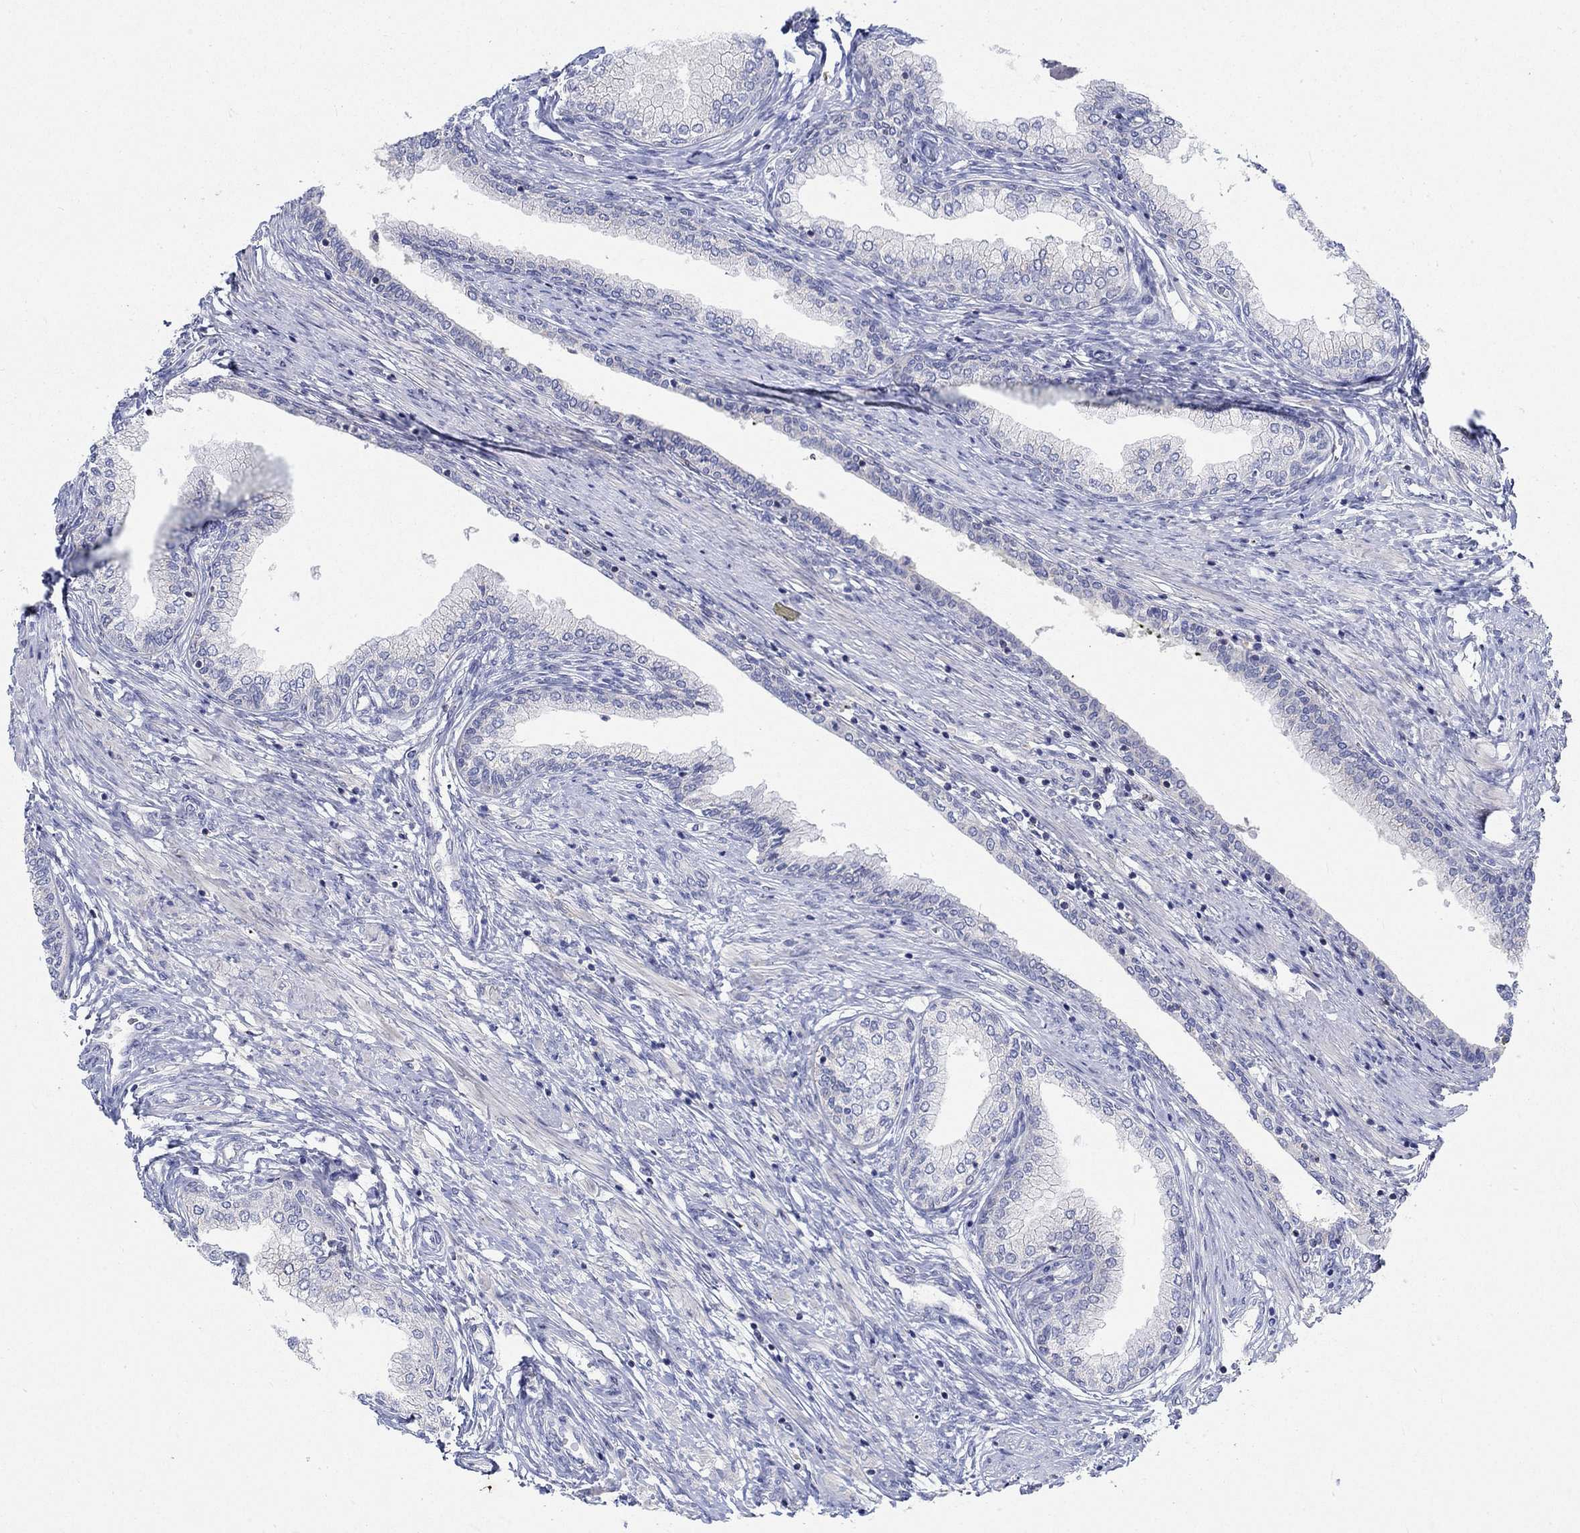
{"staining": {"intensity": "negative", "quantity": "none", "location": "none"}, "tissue": "prostate cancer", "cell_type": "Tumor cells", "image_type": "cancer", "snomed": [{"axis": "morphology", "description": "Adenocarcinoma, Low grade"}, {"axis": "topography", "description": "Prostate and seminal vesicle, NOS"}], "caption": "An immunohistochemistry histopathology image of low-grade adenocarcinoma (prostate) is shown. There is no staining in tumor cells of low-grade adenocarcinoma (prostate). (Brightfield microscopy of DAB (3,3'-diaminobenzidine) immunohistochemistry (IHC) at high magnification).", "gene": "NAV3", "patient": {"sex": "male", "age": 61}}